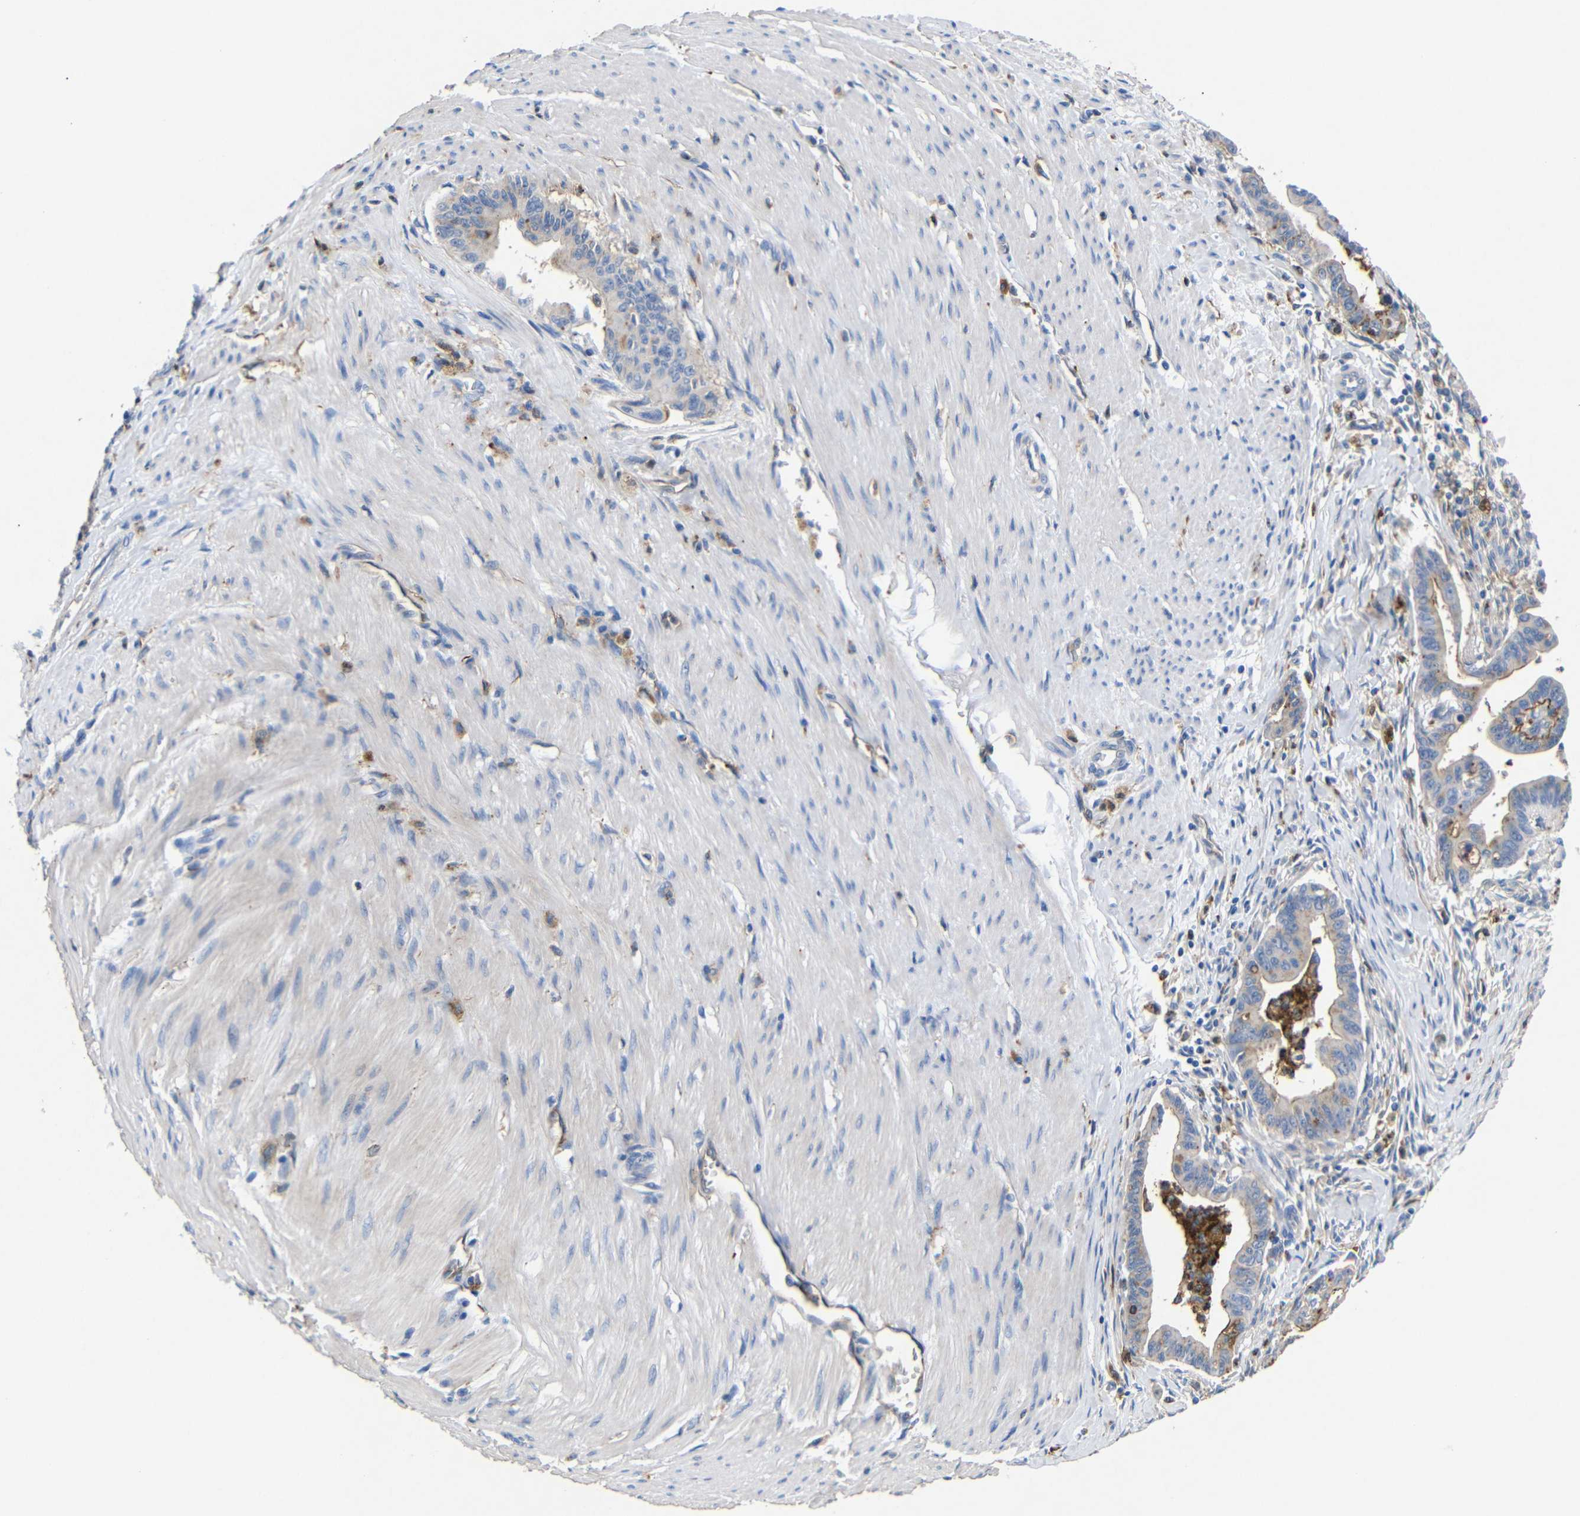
{"staining": {"intensity": "moderate", "quantity": "<25%", "location": "cytoplasmic/membranous"}, "tissue": "pancreatic cancer", "cell_type": "Tumor cells", "image_type": "cancer", "snomed": [{"axis": "morphology", "description": "Adenocarcinoma, NOS"}, {"axis": "topography", "description": "Pancreas"}], "caption": "The micrograph demonstrates immunohistochemical staining of pancreatic cancer. There is moderate cytoplasmic/membranous staining is present in approximately <25% of tumor cells.", "gene": "SDCBP", "patient": {"sex": "male", "age": 70}}